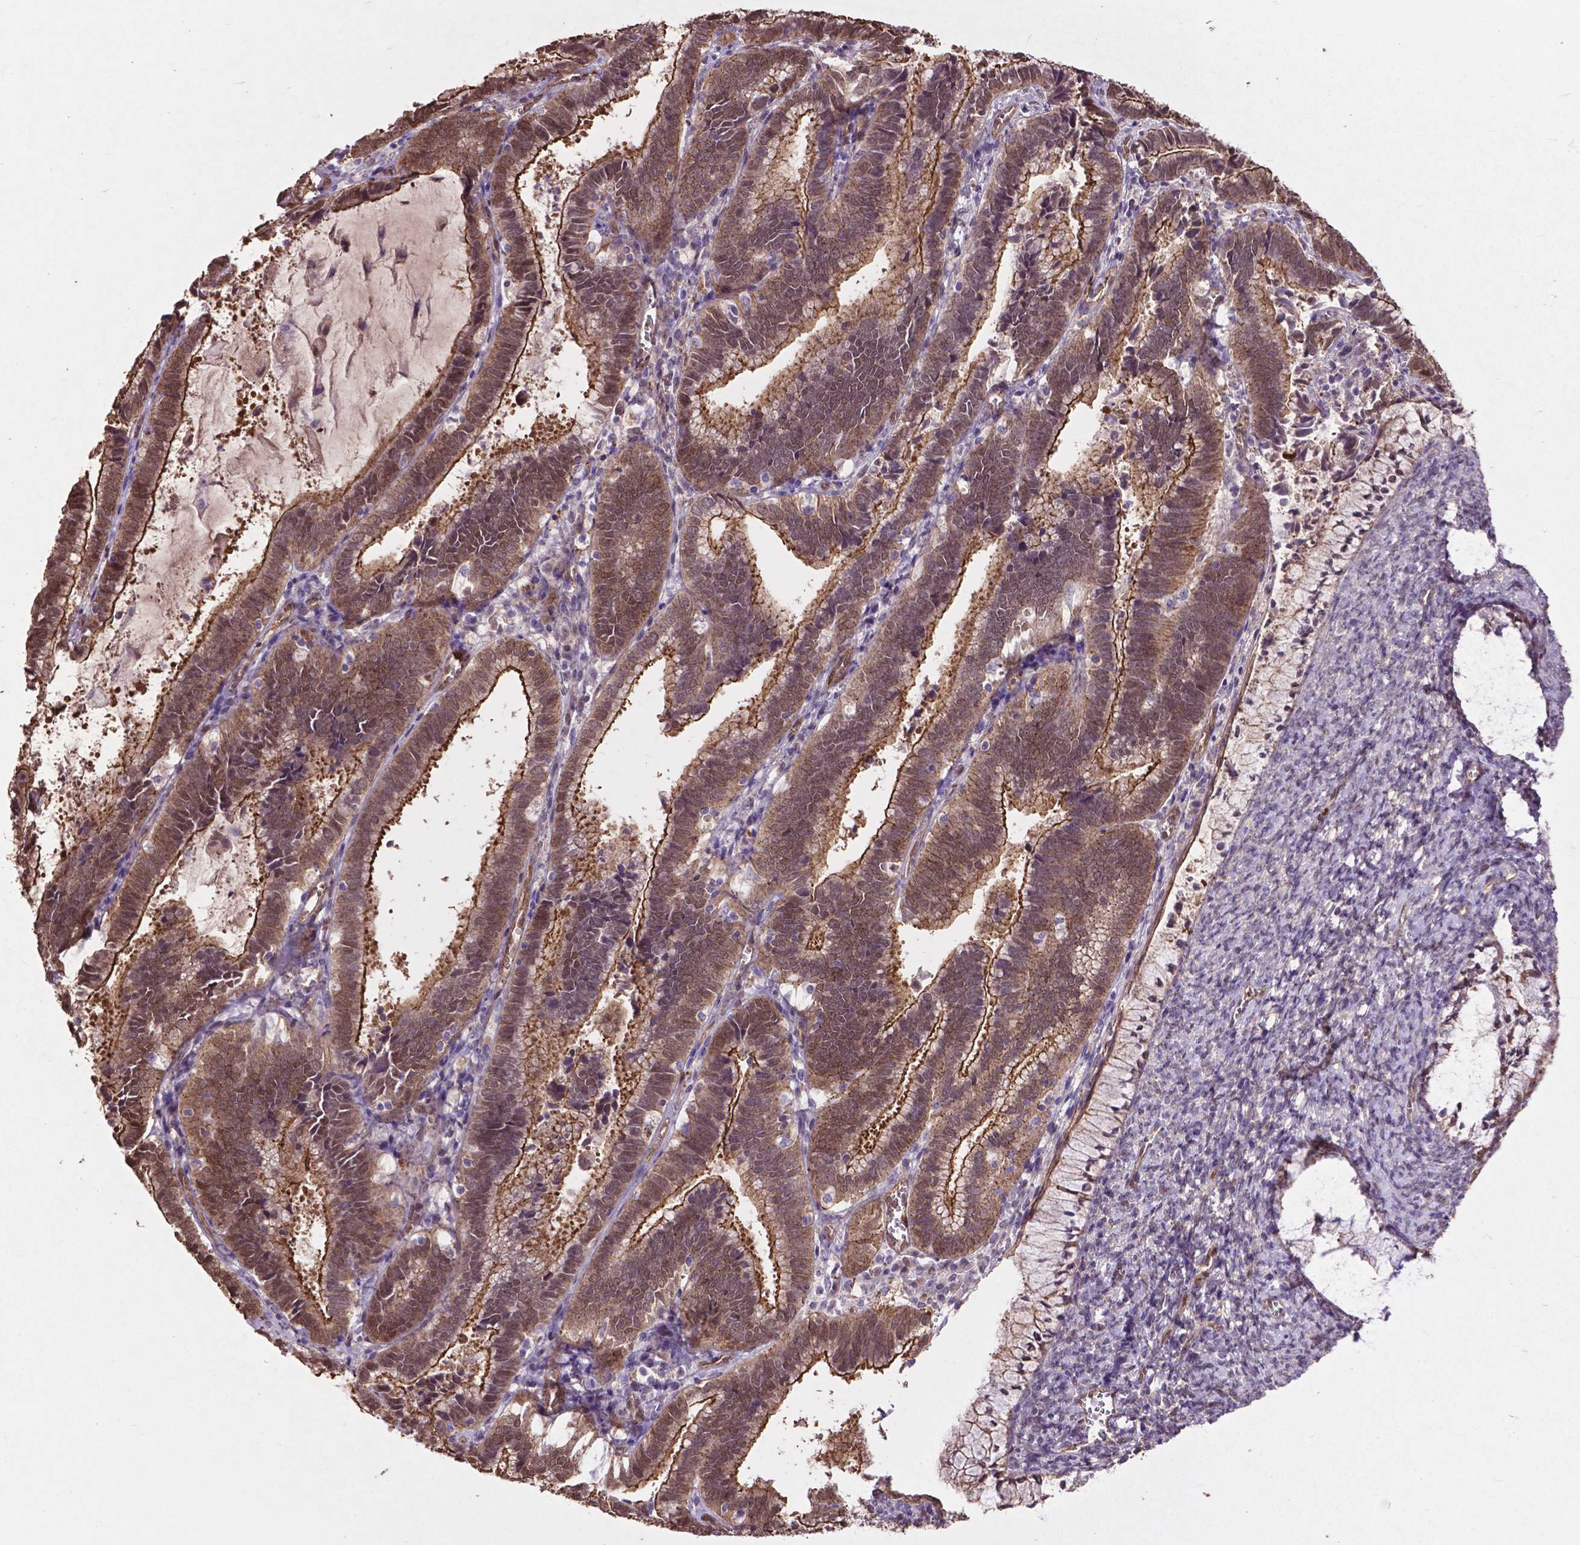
{"staining": {"intensity": "moderate", "quantity": ">75%", "location": "cytoplasmic/membranous,nuclear"}, "tissue": "cervical cancer", "cell_type": "Tumor cells", "image_type": "cancer", "snomed": [{"axis": "morphology", "description": "Adenocarcinoma, NOS"}, {"axis": "topography", "description": "Cervix"}], "caption": "Brown immunohistochemical staining in human cervical adenocarcinoma exhibits moderate cytoplasmic/membranous and nuclear positivity in approximately >75% of tumor cells.", "gene": "PDLIM1", "patient": {"sex": "female", "age": 61}}